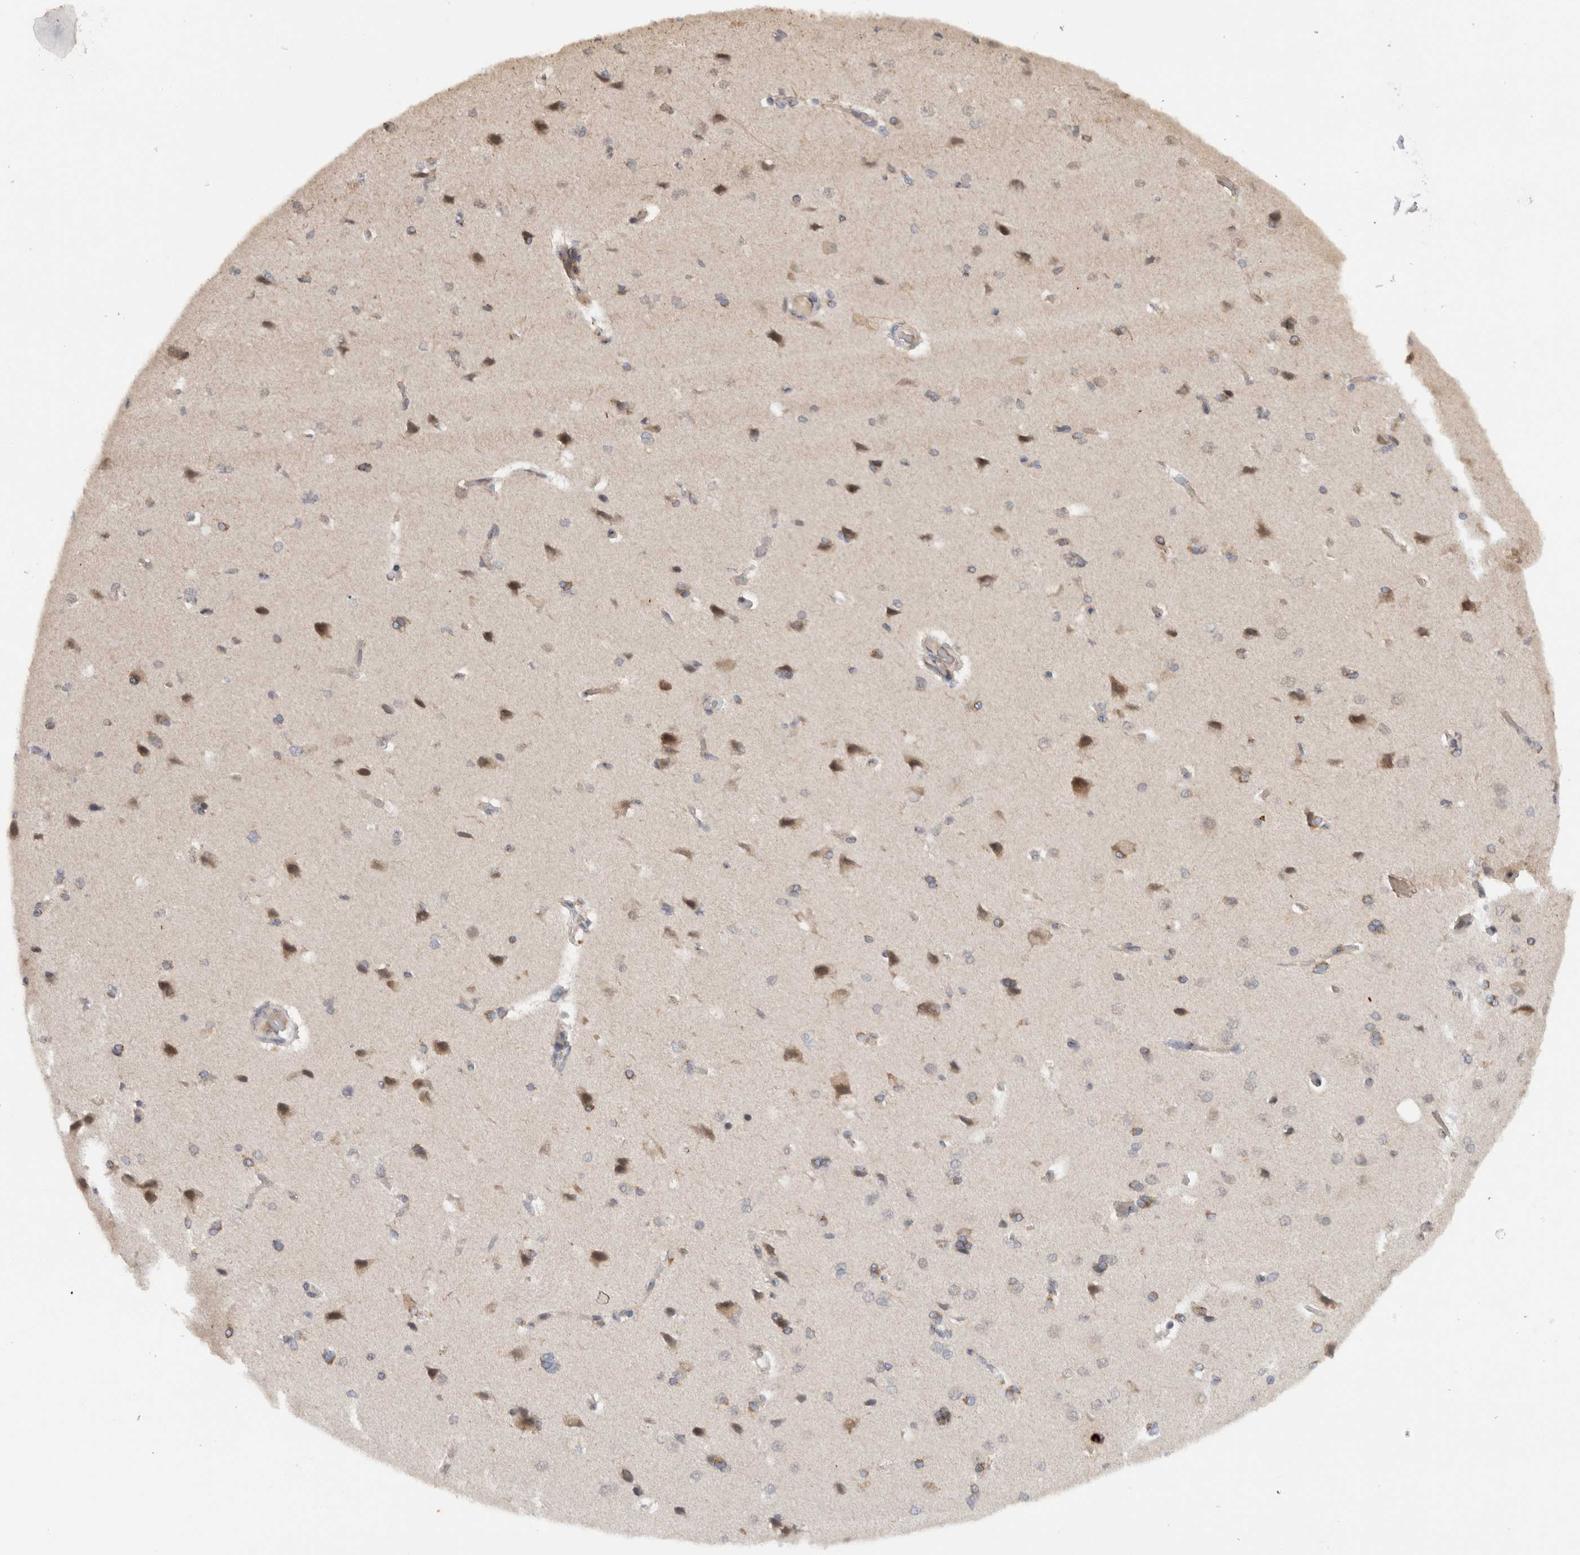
{"staining": {"intensity": "negative", "quantity": "none", "location": "none"}, "tissue": "cerebral cortex", "cell_type": "Endothelial cells", "image_type": "normal", "snomed": [{"axis": "morphology", "description": "Normal tissue, NOS"}, {"axis": "topography", "description": "Cerebral cortex"}], "caption": "DAB (3,3'-diaminobenzidine) immunohistochemical staining of unremarkable cerebral cortex displays no significant staining in endothelial cells. (Brightfield microscopy of DAB (3,3'-diaminobenzidine) immunohistochemistry (IHC) at high magnification).", "gene": "CMC2", "patient": {"sex": "male", "age": 62}}